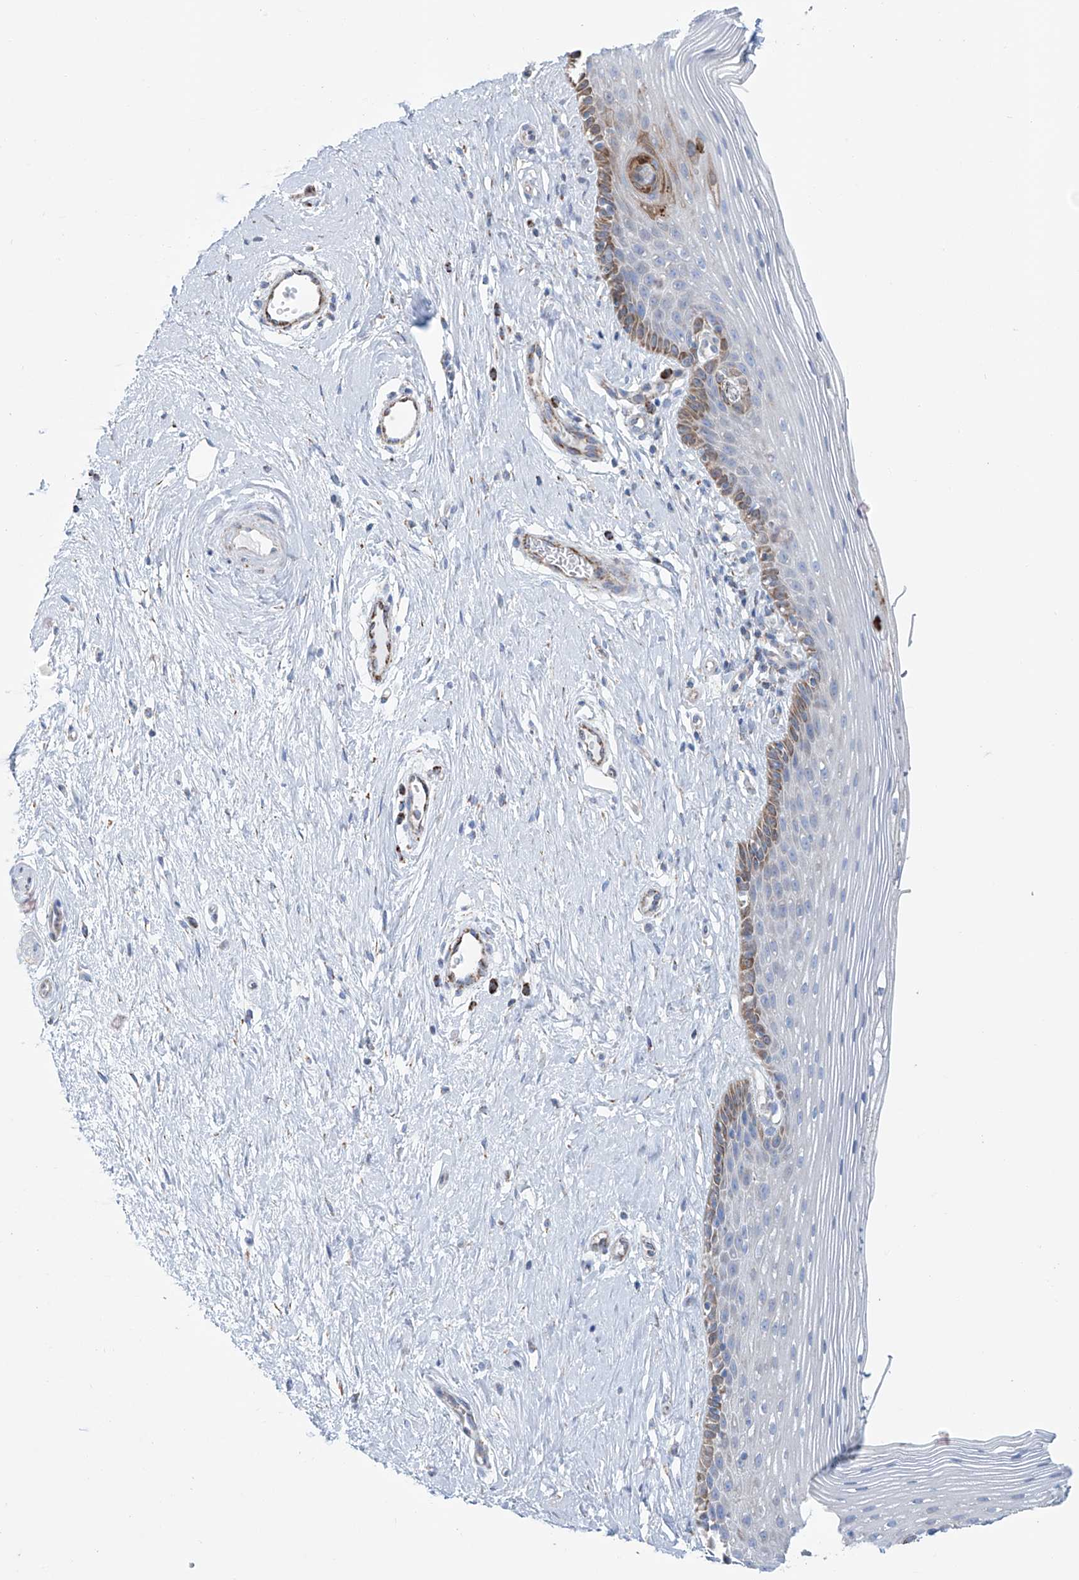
{"staining": {"intensity": "moderate", "quantity": "<25%", "location": "cytoplasmic/membranous"}, "tissue": "vagina", "cell_type": "Squamous epithelial cells", "image_type": "normal", "snomed": [{"axis": "morphology", "description": "Normal tissue, NOS"}, {"axis": "topography", "description": "Vagina"}], "caption": "Protein staining of unremarkable vagina shows moderate cytoplasmic/membranous expression in about <25% of squamous epithelial cells. Nuclei are stained in blue.", "gene": "ALDH6A1", "patient": {"sex": "female", "age": 46}}